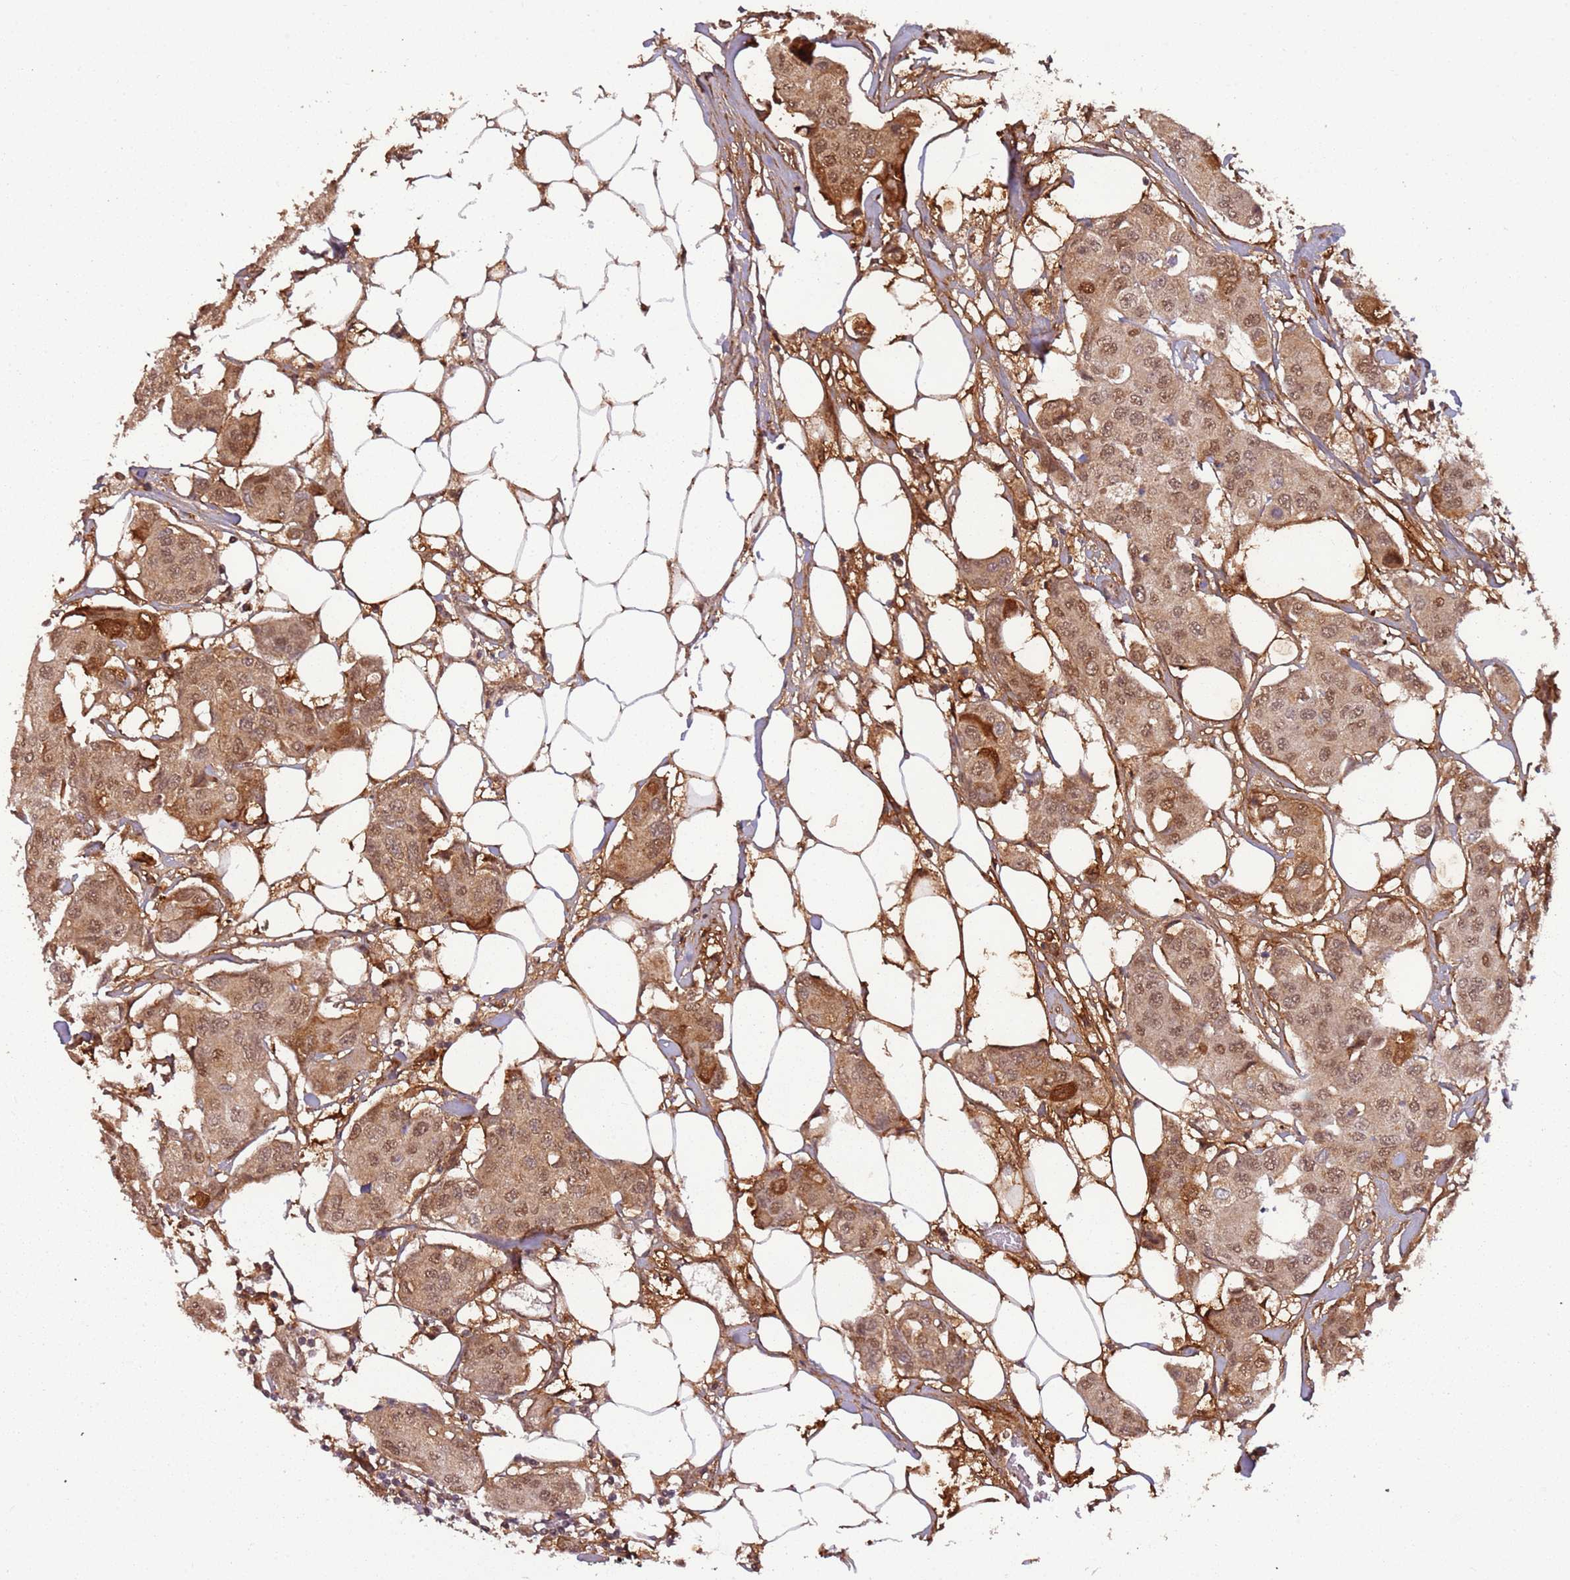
{"staining": {"intensity": "moderate", "quantity": ">75%", "location": "cytoplasmic/membranous,nuclear"}, "tissue": "breast cancer", "cell_type": "Tumor cells", "image_type": "cancer", "snomed": [{"axis": "morphology", "description": "Duct carcinoma"}, {"axis": "topography", "description": "Breast"}, {"axis": "topography", "description": "Lymph node"}], "caption": "Breast cancer stained with DAB (3,3'-diaminobenzidine) immunohistochemistry reveals medium levels of moderate cytoplasmic/membranous and nuclear staining in about >75% of tumor cells. (Stains: DAB (3,3'-diaminobenzidine) in brown, nuclei in blue, Microscopy: brightfield microscopy at high magnification).", "gene": "POLR3H", "patient": {"sex": "female", "age": 80}}